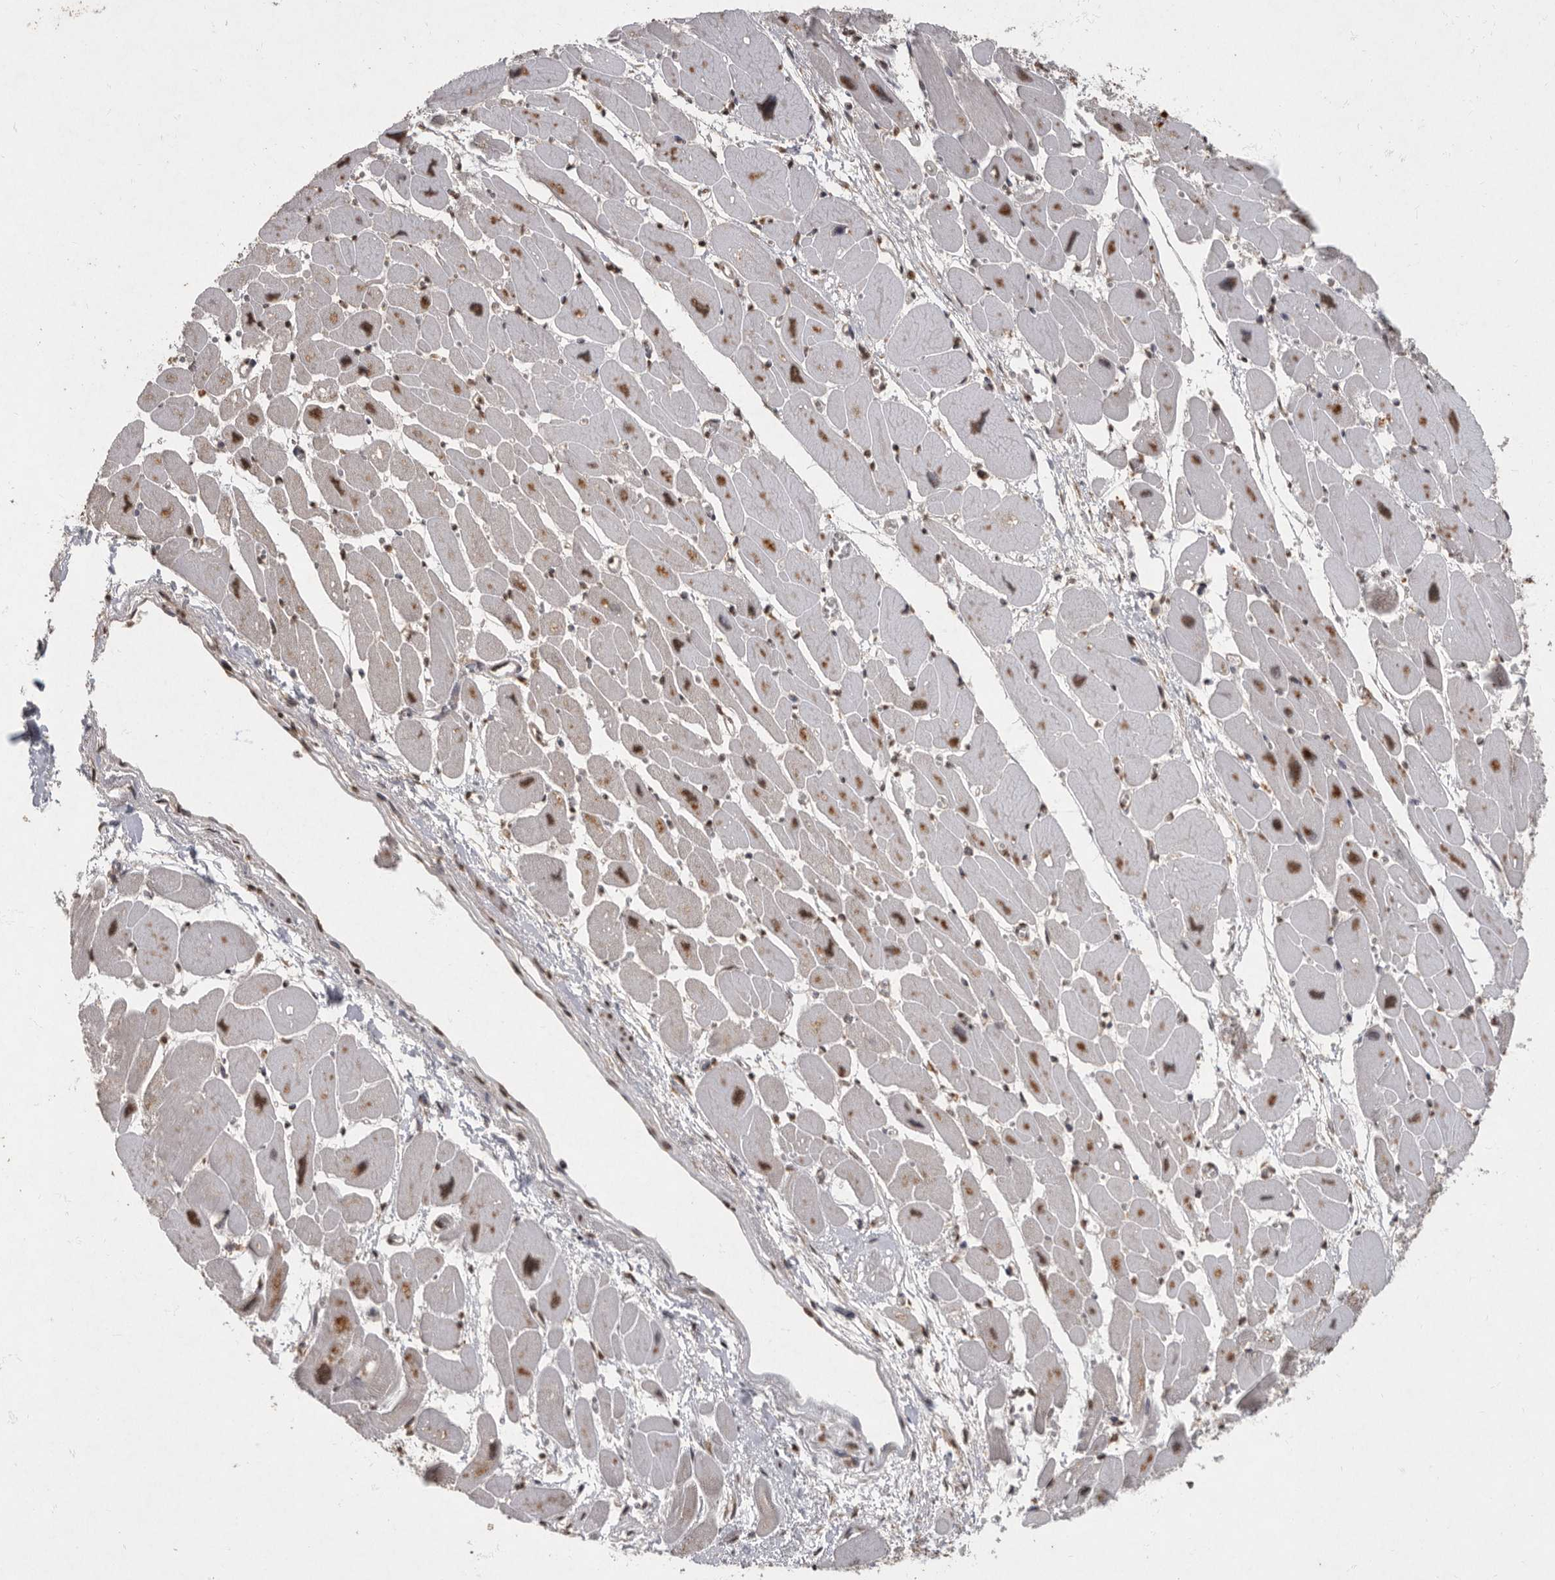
{"staining": {"intensity": "moderate", "quantity": "25%-75%", "location": "cytoplasmic/membranous,nuclear"}, "tissue": "heart muscle", "cell_type": "Cardiomyocytes", "image_type": "normal", "snomed": [{"axis": "morphology", "description": "Normal tissue, NOS"}, {"axis": "topography", "description": "Heart"}], "caption": "Protein staining of normal heart muscle displays moderate cytoplasmic/membranous,nuclear staining in about 25%-75% of cardiomyocytes.", "gene": "NBL1", "patient": {"sex": "female", "age": 54}}